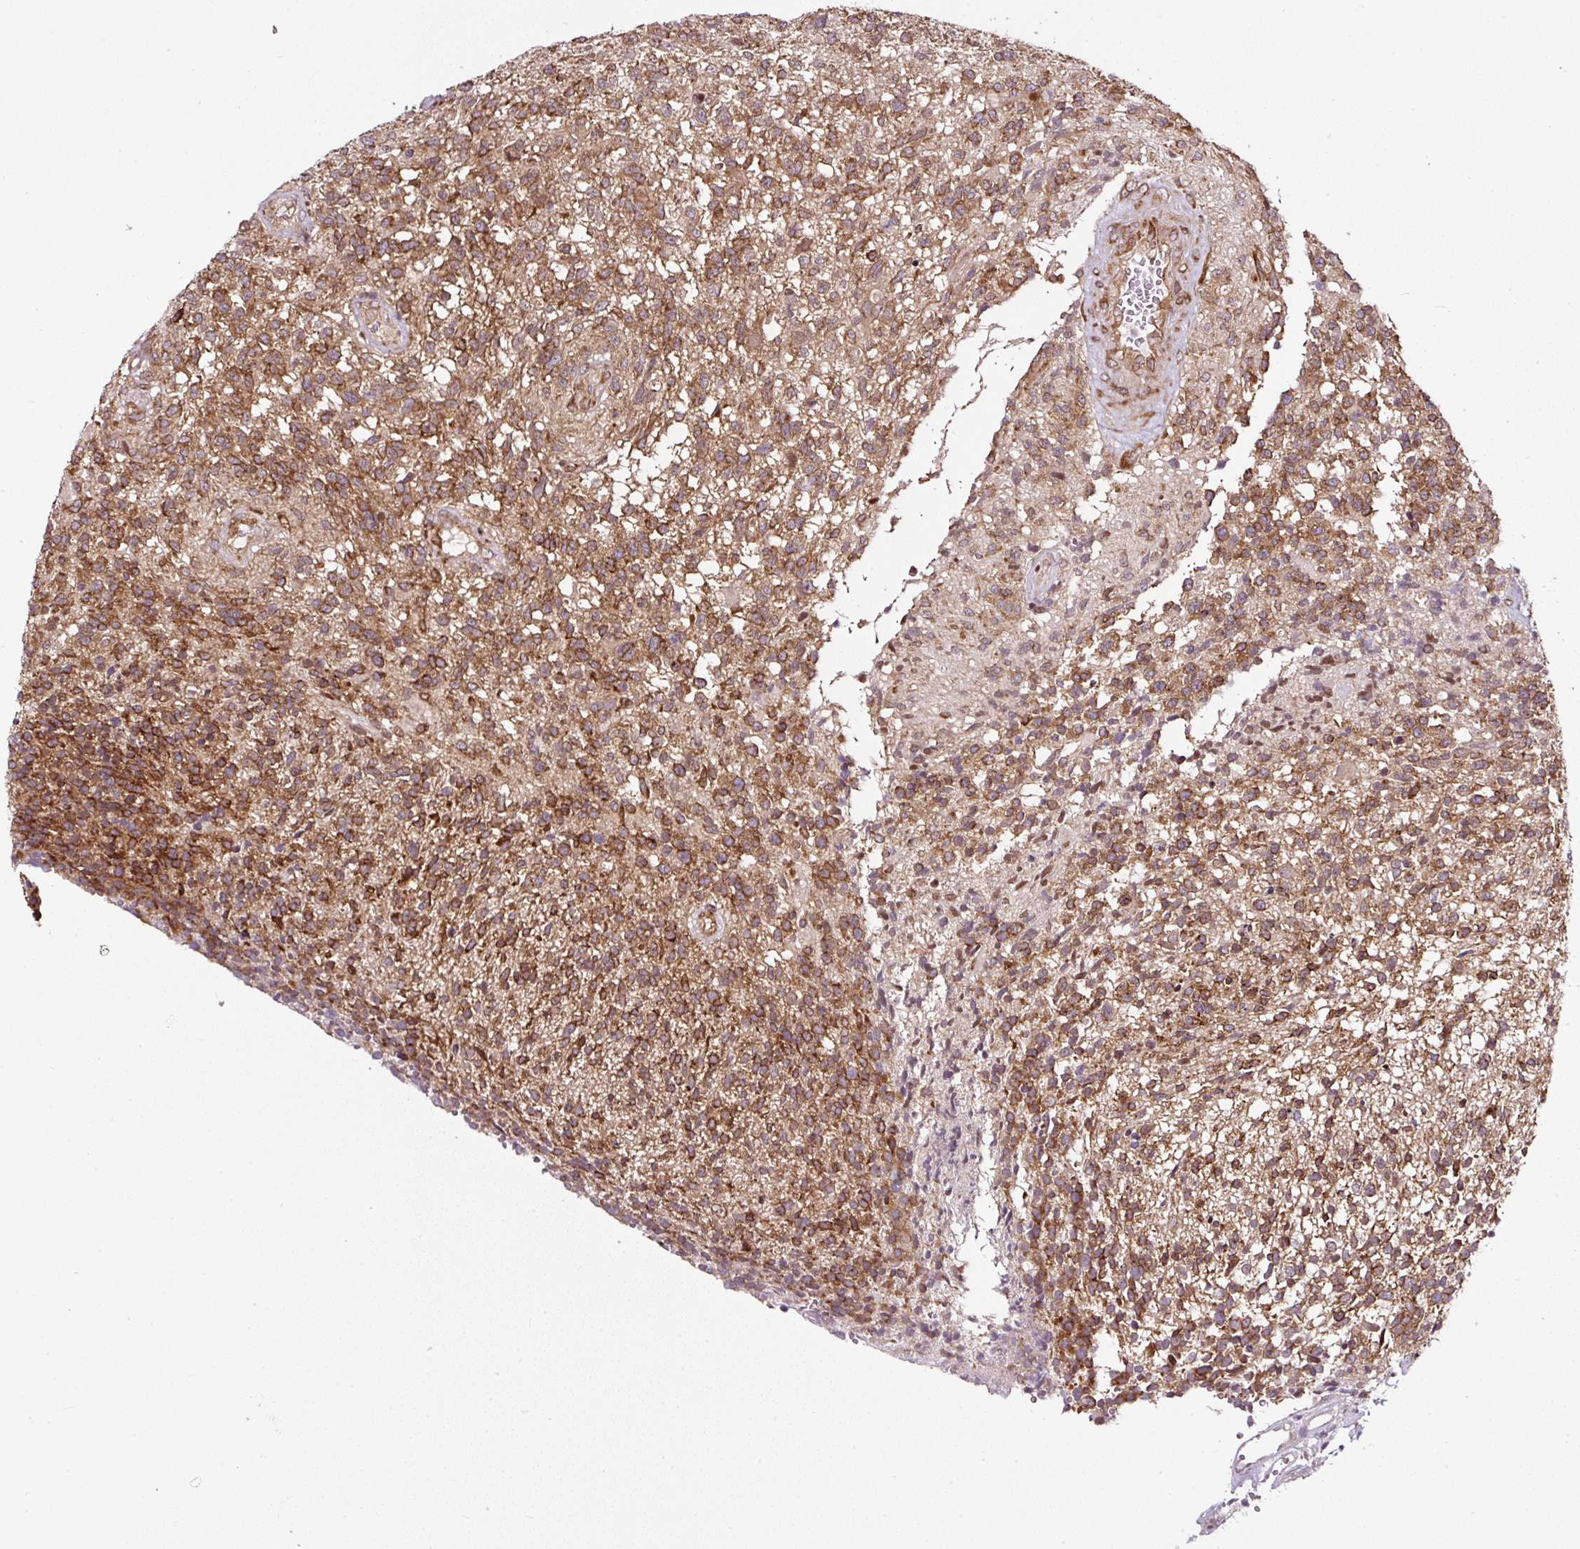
{"staining": {"intensity": "moderate", "quantity": ">75%", "location": "cytoplasmic/membranous"}, "tissue": "glioma", "cell_type": "Tumor cells", "image_type": "cancer", "snomed": [{"axis": "morphology", "description": "Glioma, malignant, High grade"}, {"axis": "topography", "description": "Brain"}], "caption": "This image reveals glioma stained with IHC to label a protein in brown. The cytoplasmic/membranous of tumor cells show moderate positivity for the protein. Nuclei are counter-stained blue.", "gene": "KDM4E", "patient": {"sex": "male", "age": 56}}